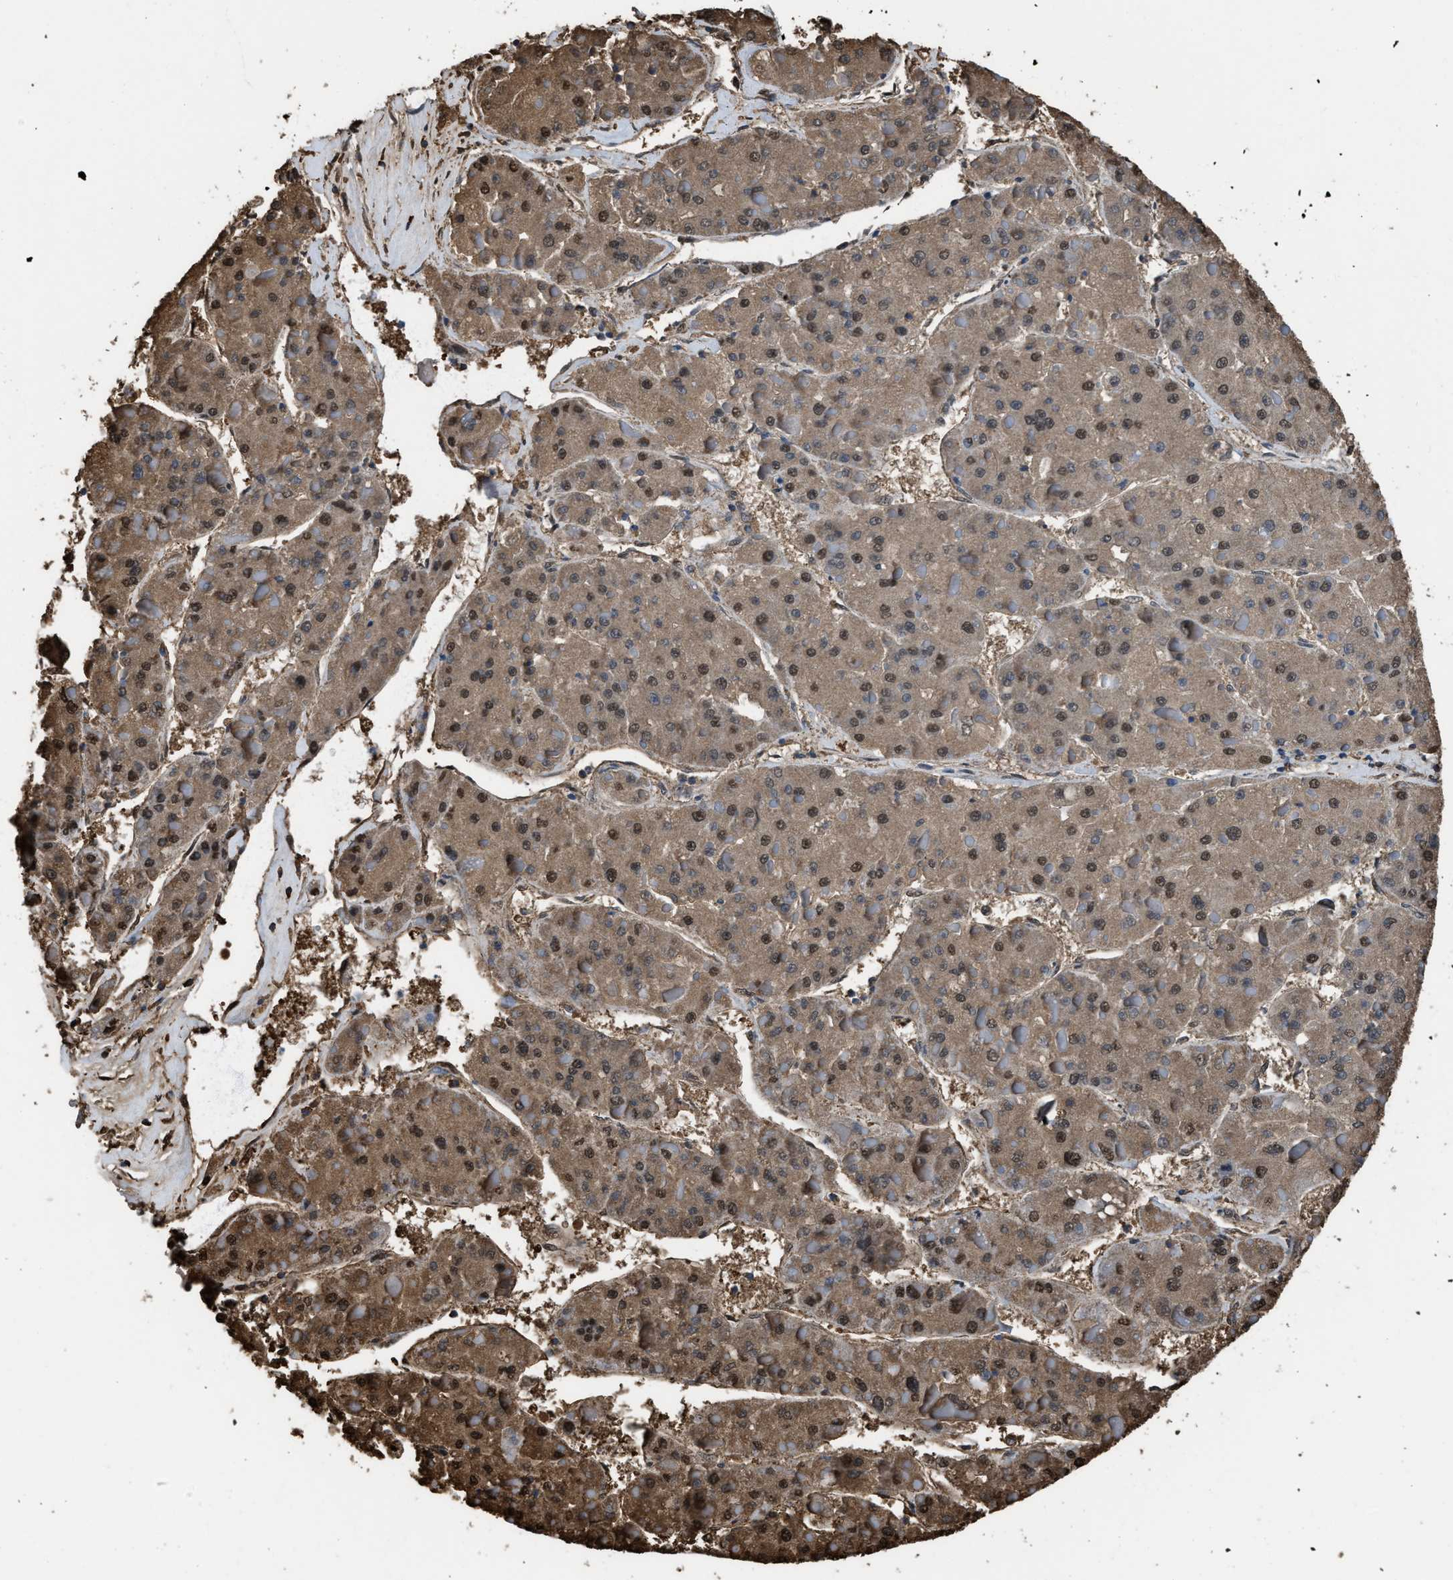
{"staining": {"intensity": "moderate", "quantity": ">75%", "location": "cytoplasmic/membranous,nuclear"}, "tissue": "liver cancer", "cell_type": "Tumor cells", "image_type": "cancer", "snomed": [{"axis": "morphology", "description": "Carcinoma, Hepatocellular, NOS"}, {"axis": "topography", "description": "Liver"}], "caption": "Hepatocellular carcinoma (liver) stained for a protein demonstrates moderate cytoplasmic/membranous and nuclear positivity in tumor cells. The protein is shown in brown color, while the nuclei are stained blue.", "gene": "FNTA", "patient": {"sex": "female", "age": 73}}